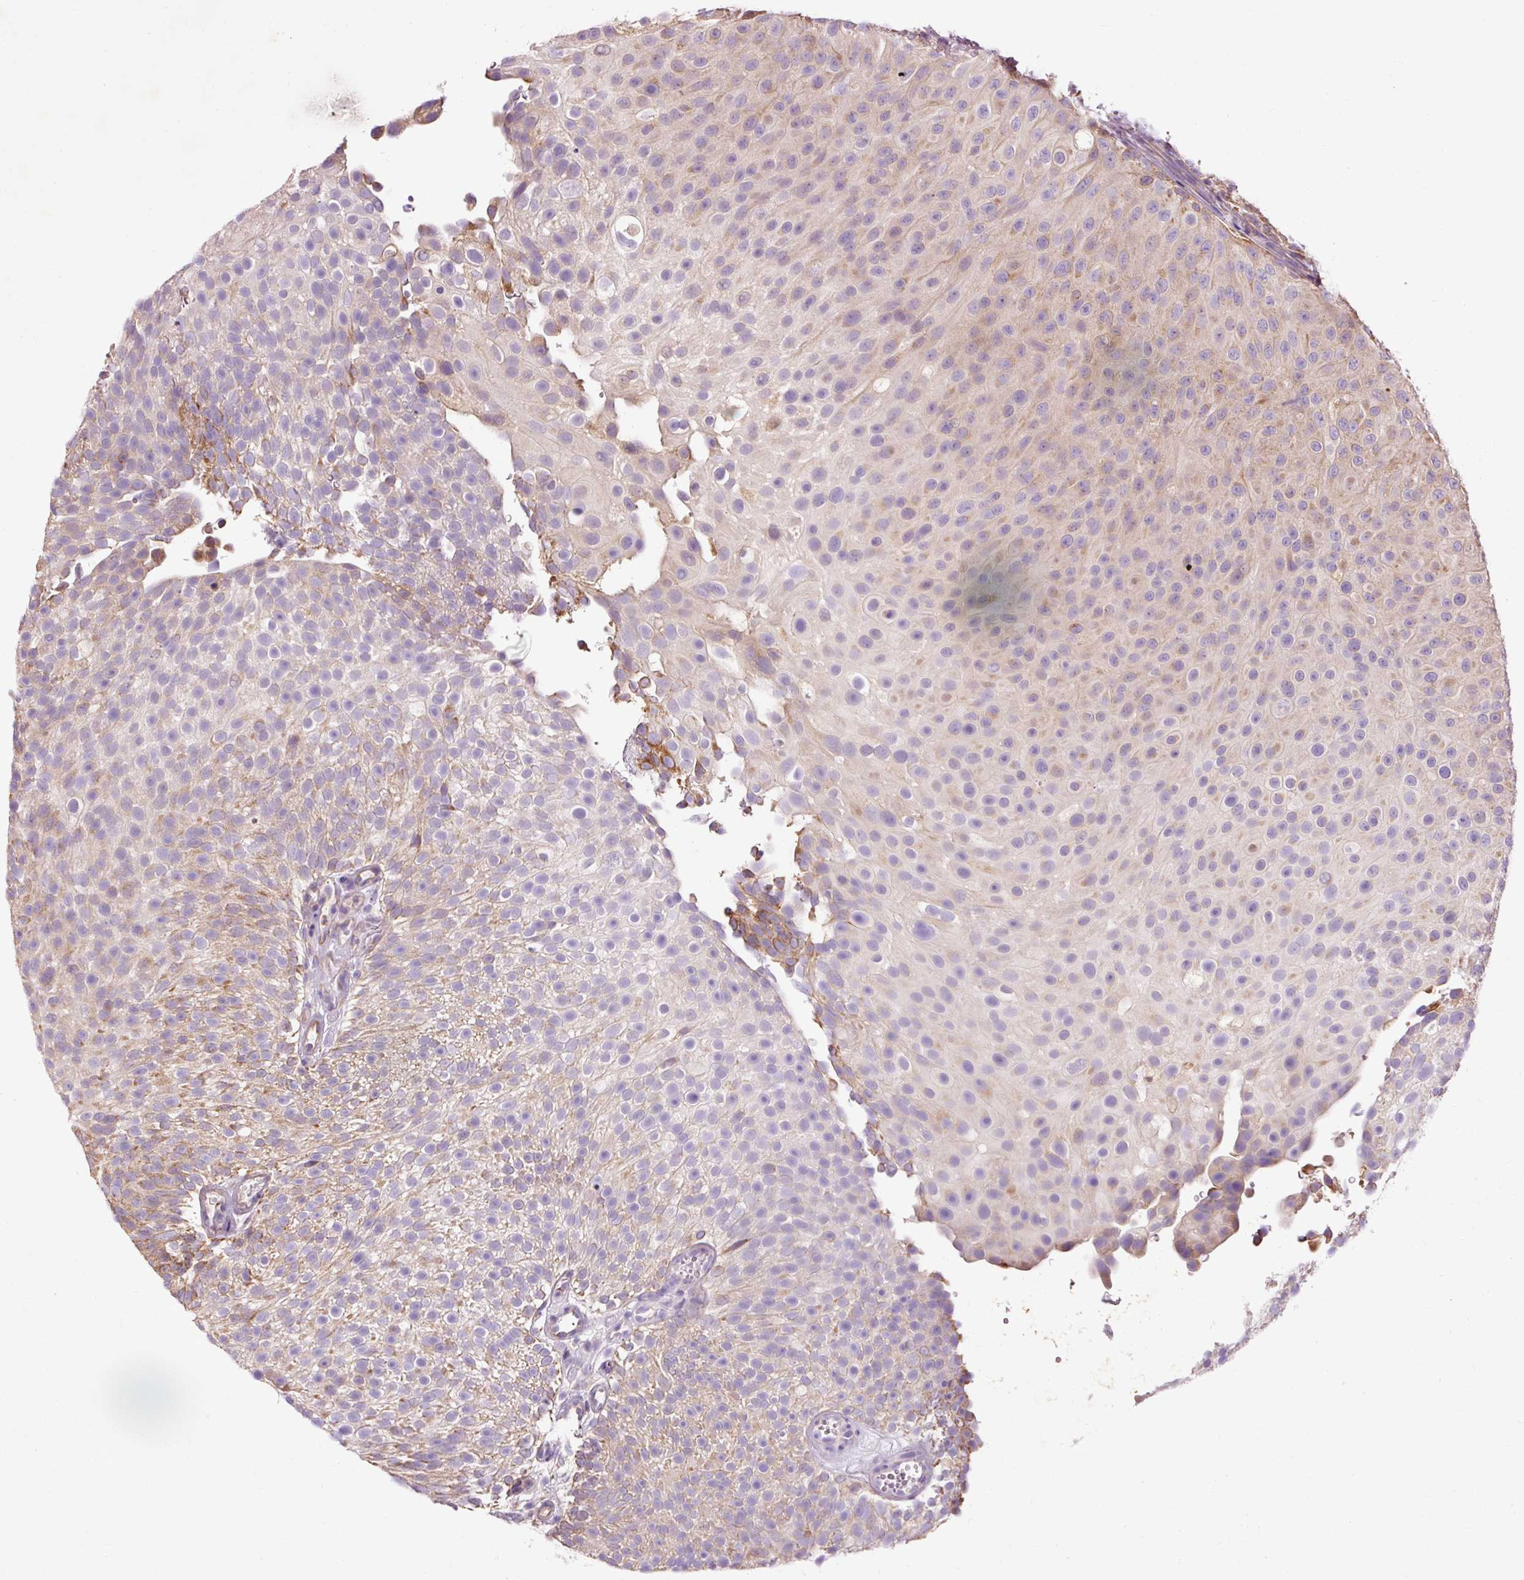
{"staining": {"intensity": "moderate", "quantity": "<25%", "location": "cytoplasmic/membranous"}, "tissue": "urothelial cancer", "cell_type": "Tumor cells", "image_type": "cancer", "snomed": [{"axis": "morphology", "description": "Urothelial carcinoma, Low grade"}, {"axis": "topography", "description": "Urinary bladder"}], "caption": "DAB (3,3'-diaminobenzidine) immunohistochemical staining of urothelial cancer reveals moderate cytoplasmic/membranous protein staining in about <25% of tumor cells.", "gene": "PRDX5", "patient": {"sex": "male", "age": 78}}